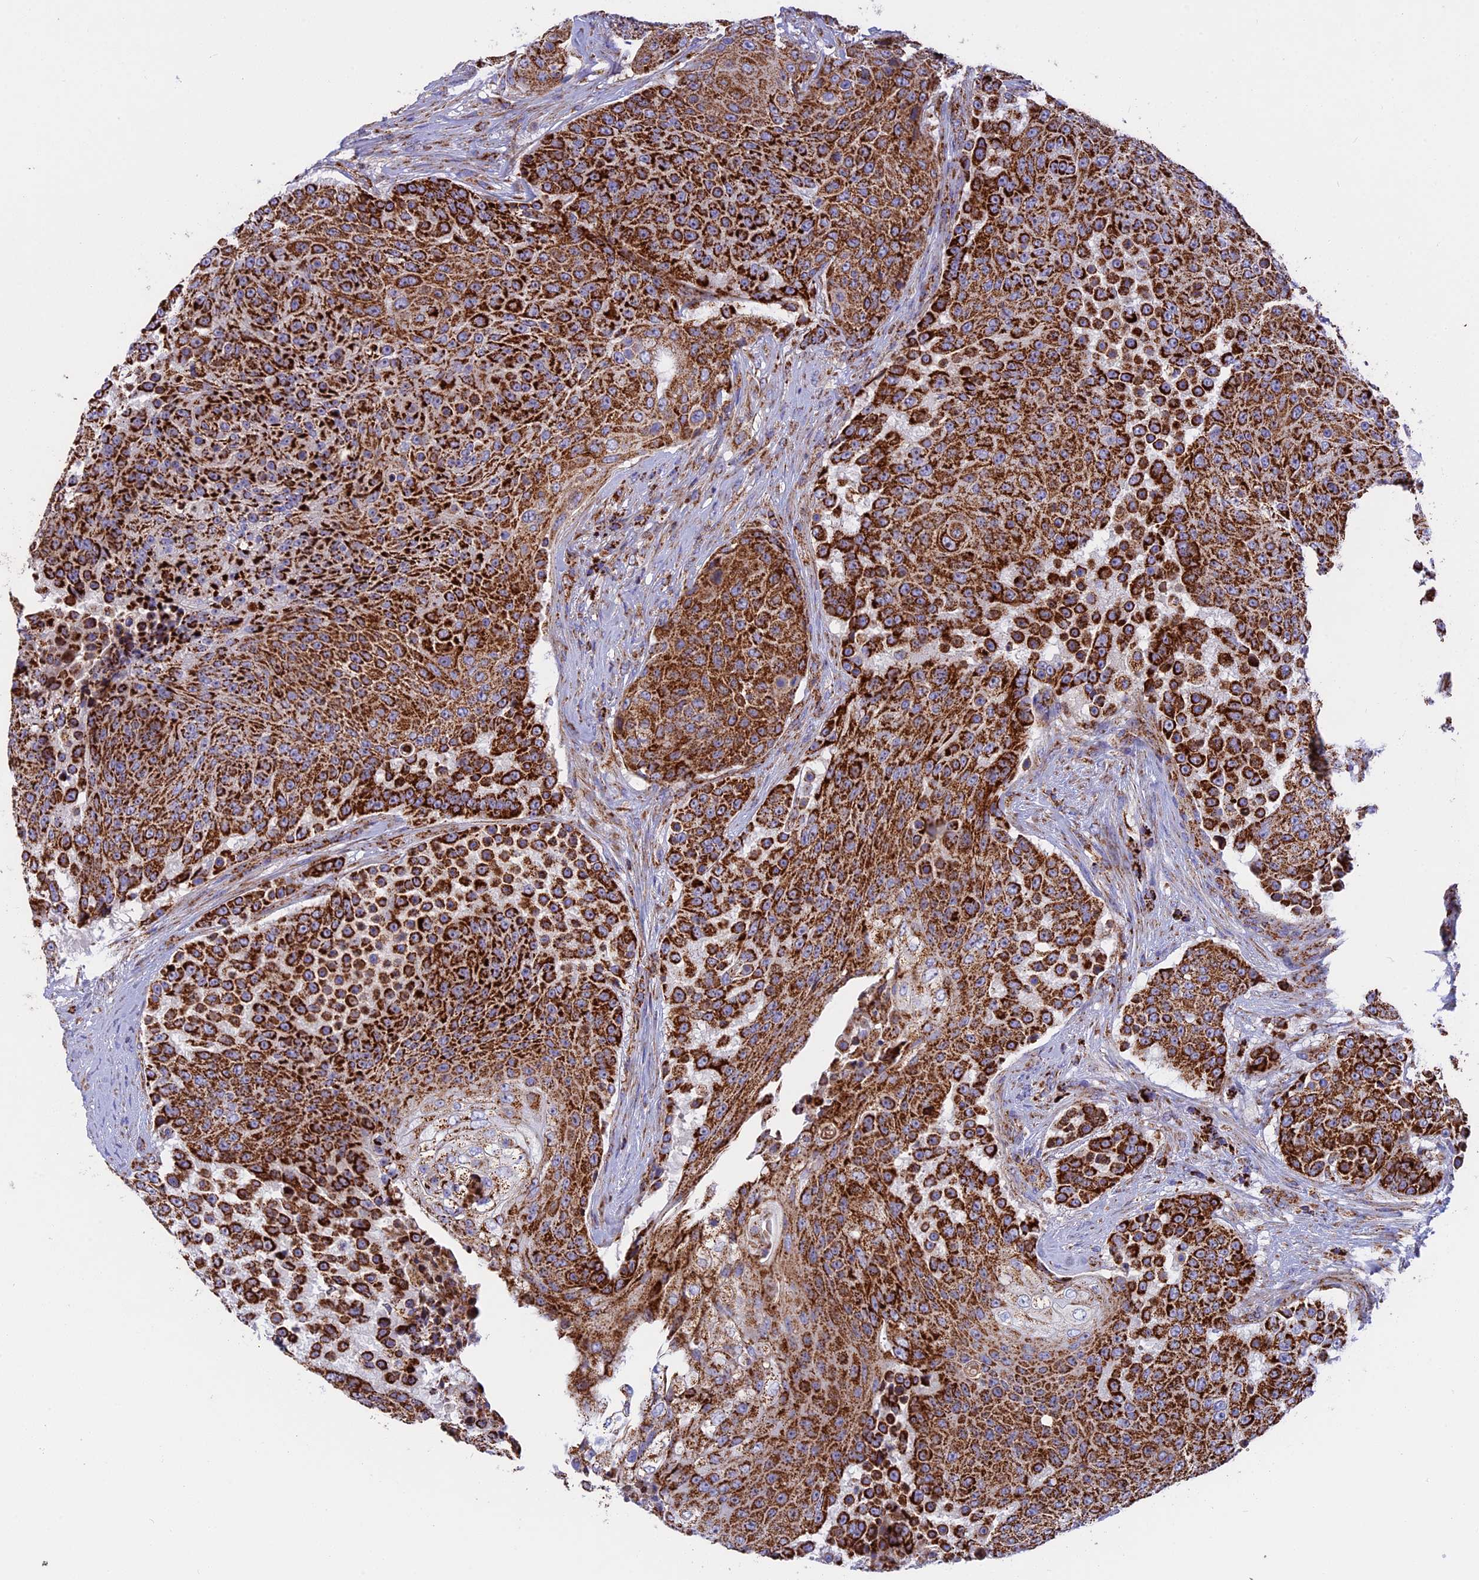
{"staining": {"intensity": "strong", "quantity": ">75%", "location": "cytoplasmic/membranous"}, "tissue": "urothelial cancer", "cell_type": "Tumor cells", "image_type": "cancer", "snomed": [{"axis": "morphology", "description": "Urothelial carcinoma, High grade"}, {"axis": "topography", "description": "Urinary bladder"}], "caption": "Tumor cells exhibit strong cytoplasmic/membranous positivity in approximately >75% of cells in urothelial cancer.", "gene": "UQCRB", "patient": {"sex": "female", "age": 63}}